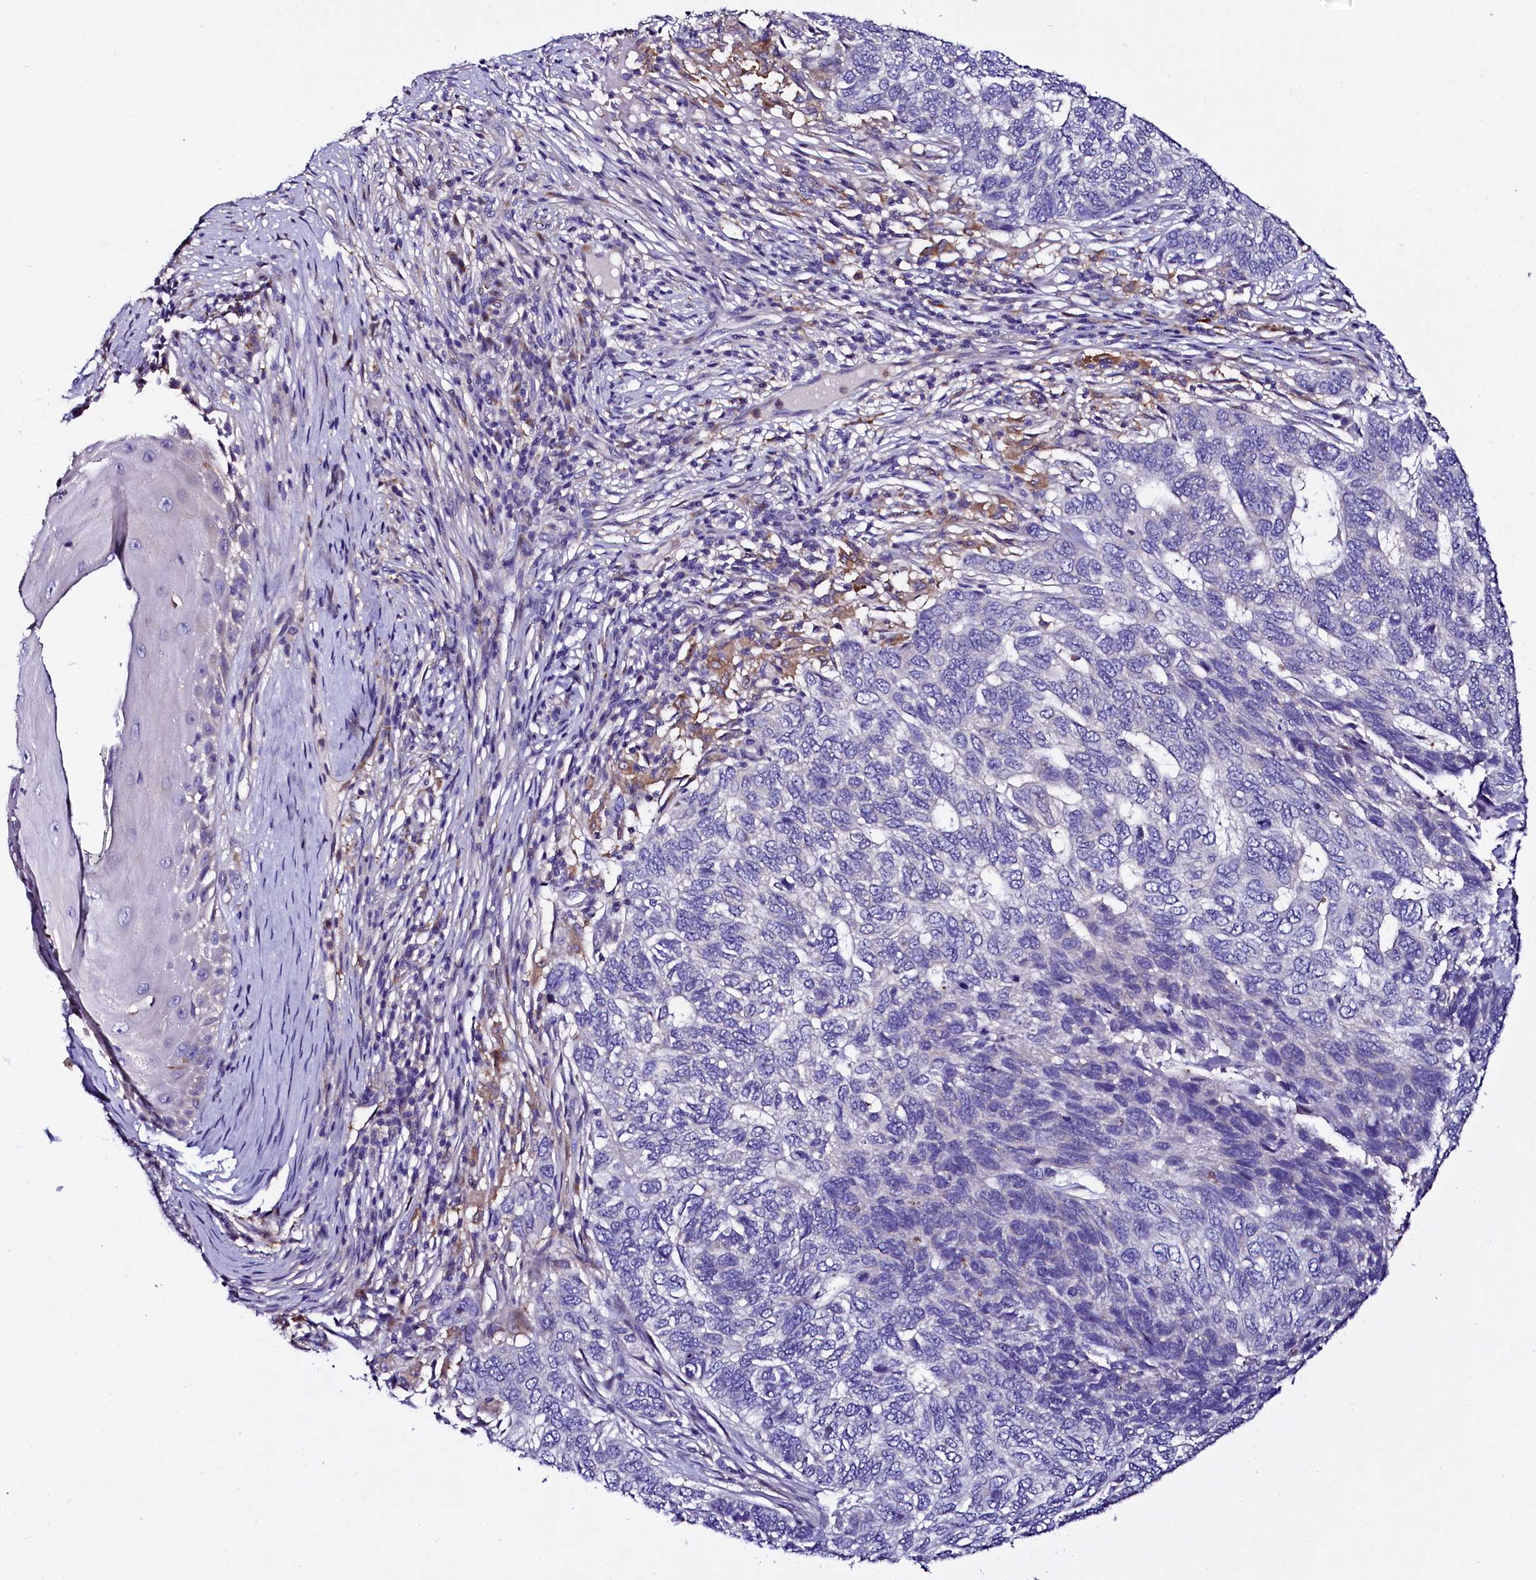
{"staining": {"intensity": "negative", "quantity": "none", "location": "none"}, "tissue": "skin cancer", "cell_type": "Tumor cells", "image_type": "cancer", "snomed": [{"axis": "morphology", "description": "Basal cell carcinoma"}, {"axis": "topography", "description": "Skin"}], "caption": "There is no significant staining in tumor cells of basal cell carcinoma (skin). (Stains: DAB (3,3'-diaminobenzidine) IHC with hematoxylin counter stain, Microscopy: brightfield microscopy at high magnification).", "gene": "OTOL1", "patient": {"sex": "female", "age": 65}}